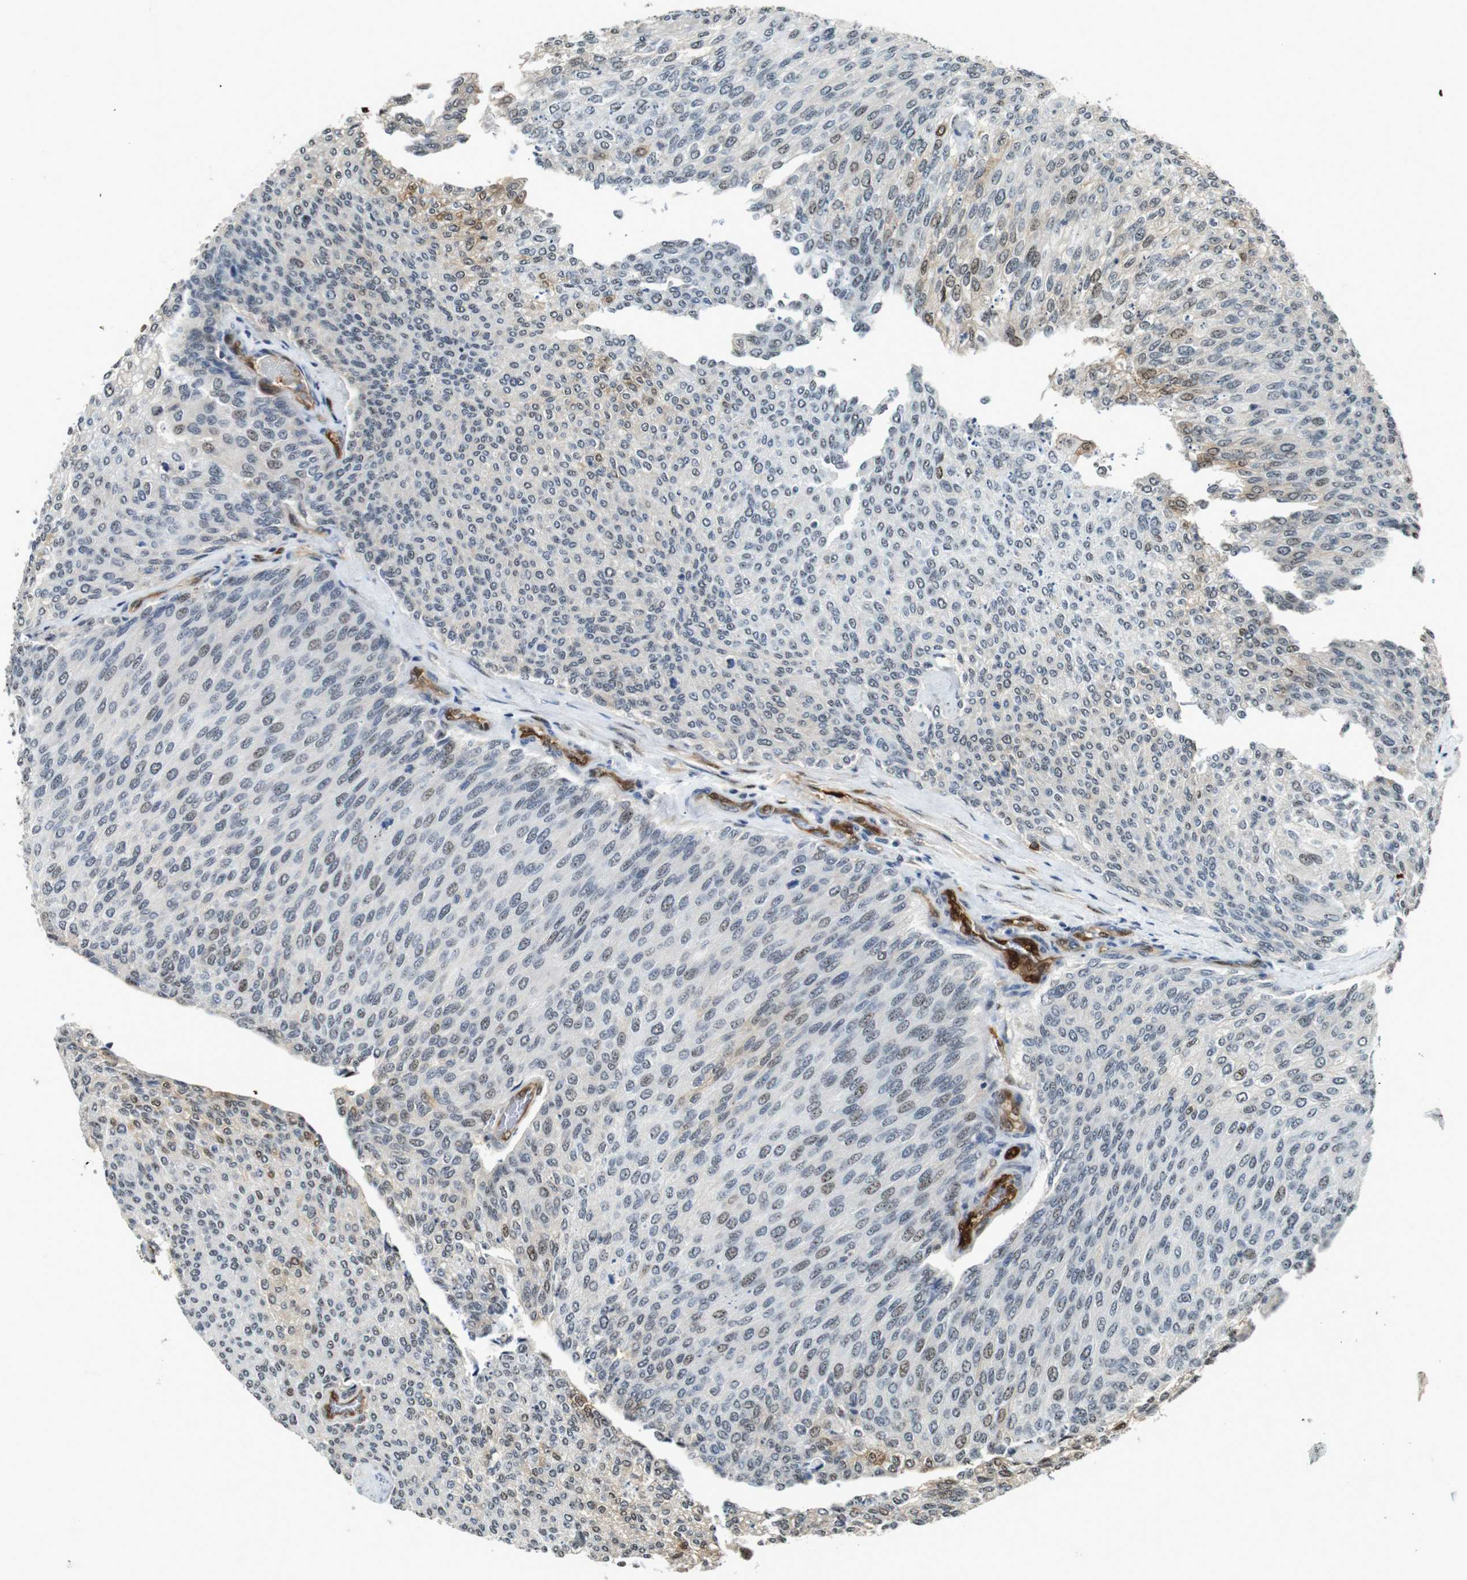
{"staining": {"intensity": "weak", "quantity": "25%-75%", "location": "nuclear"}, "tissue": "urothelial cancer", "cell_type": "Tumor cells", "image_type": "cancer", "snomed": [{"axis": "morphology", "description": "Urothelial carcinoma, Low grade"}, {"axis": "topography", "description": "Urinary bladder"}], "caption": "A low amount of weak nuclear staining is seen in about 25%-75% of tumor cells in low-grade urothelial carcinoma tissue.", "gene": "LXN", "patient": {"sex": "female", "age": 79}}